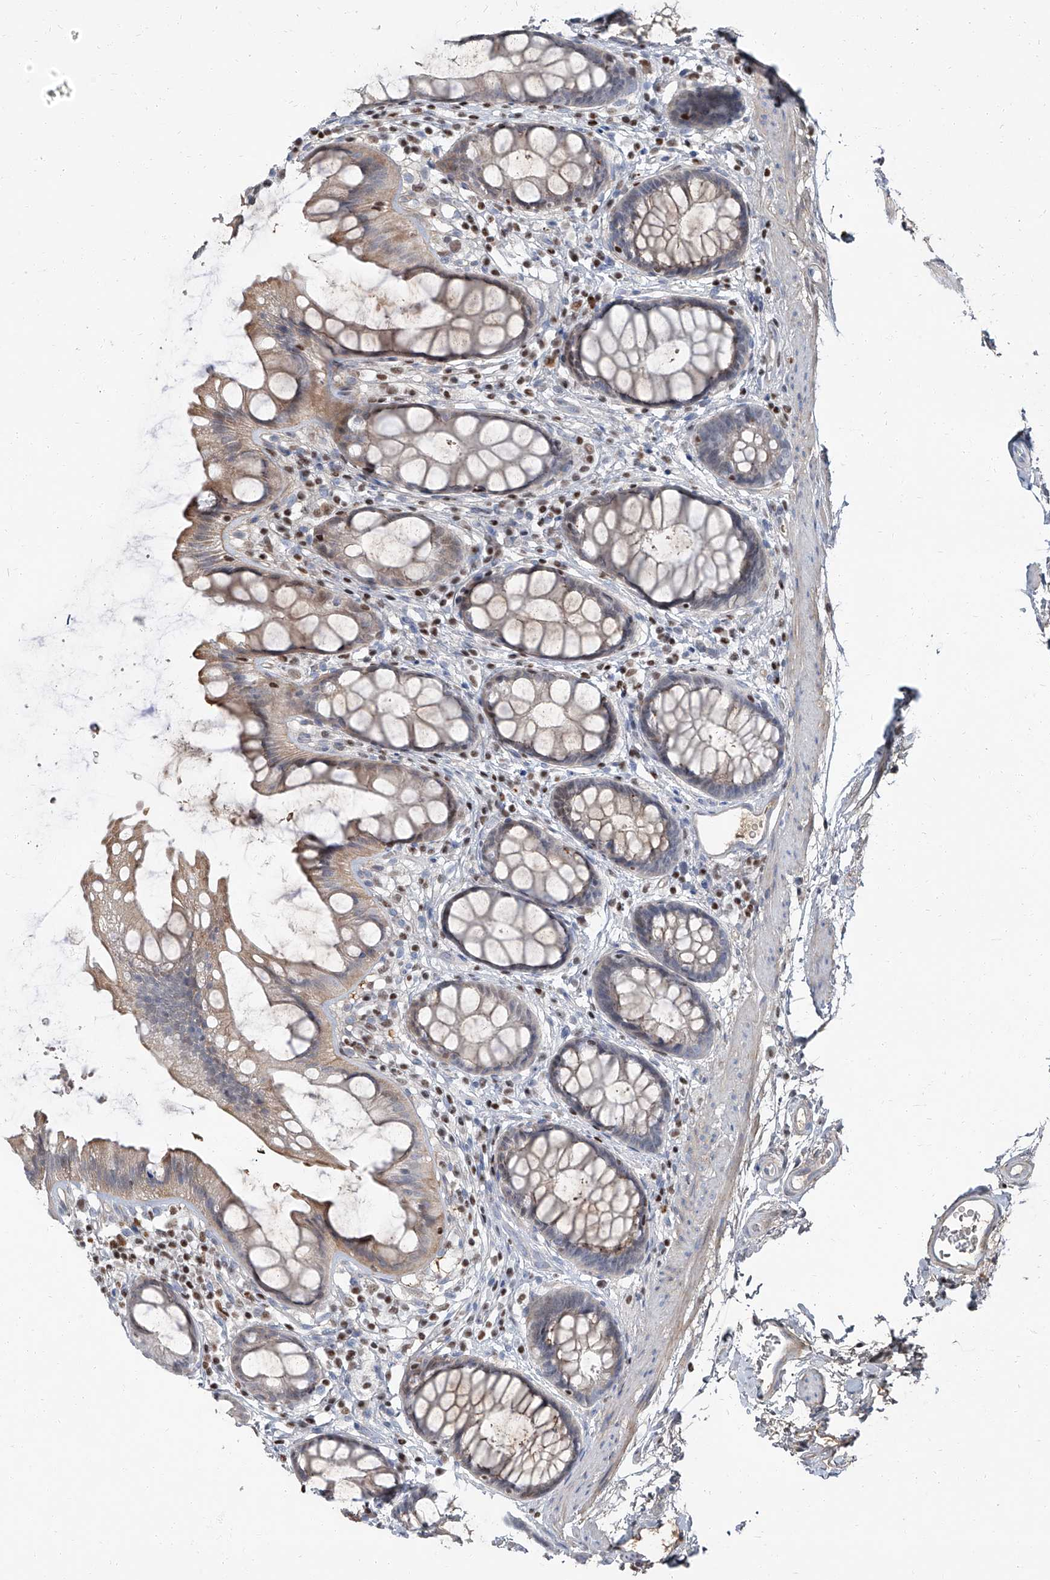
{"staining": {"intensity": "weak", "quantity": "<25%", "location": "cytoplasmic/membranous"}, "tissue": "rectum", "cell_type": "Glandular cells", "image_type": "normal", "snomed": [{"axis": "morphology", "description": "Normal tissue, NOS"}, {"axis": "topography", "description": "Rectum"}], "caption": "The photomicrograph demonstrates no significant expression in glandular cells of rectum. Brightfield microscopy of IHC stained with DAB (brown) and hematoxylin (blue), captured at high magnification.", "gene": "HOXA3", "patient": {"sex": "female", "age": 65}}